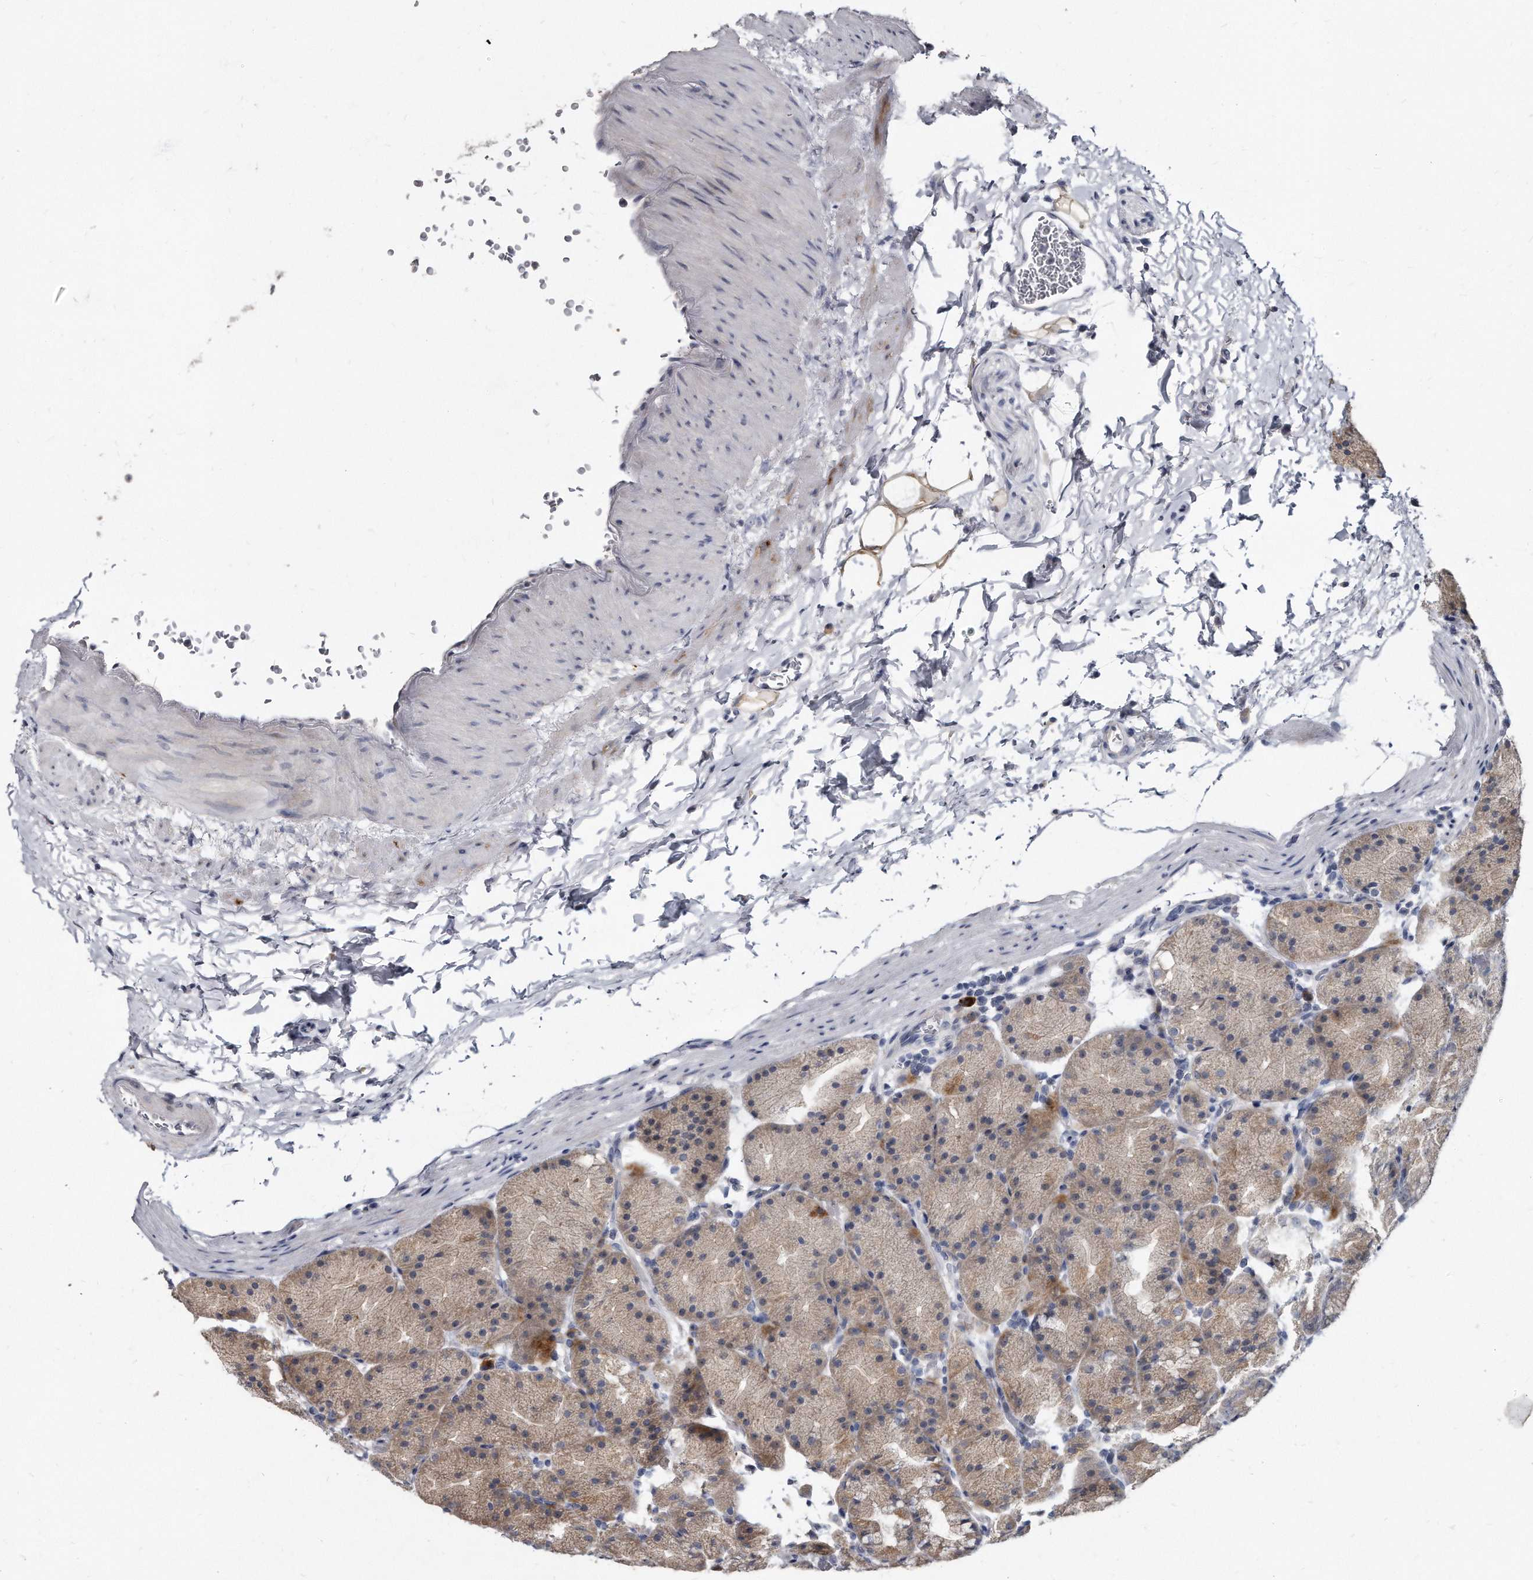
{"staining": {"intensity": "moderate", "quantity": "25%-75%", "location": "cytoplasmic/membranous"}, "tissue": "stomach", "cell_type": "Glandular cells", "image_type": "normal", "snomed": [{"axis": "morphology", "description": "Normal tissue, NOS"}, {"axis": "topography", "description": "Stomach, upper"}, {"axis": "topography", "description": "Stomach"}], "caption": "Protein analysis of unremarkable stomach reveals moderate cytoplasmic/membranous expression in approximately 25%-75% of glandular cells.", "gene": "KLHDC3", "patient": {"sex": "male", "age": 48}}